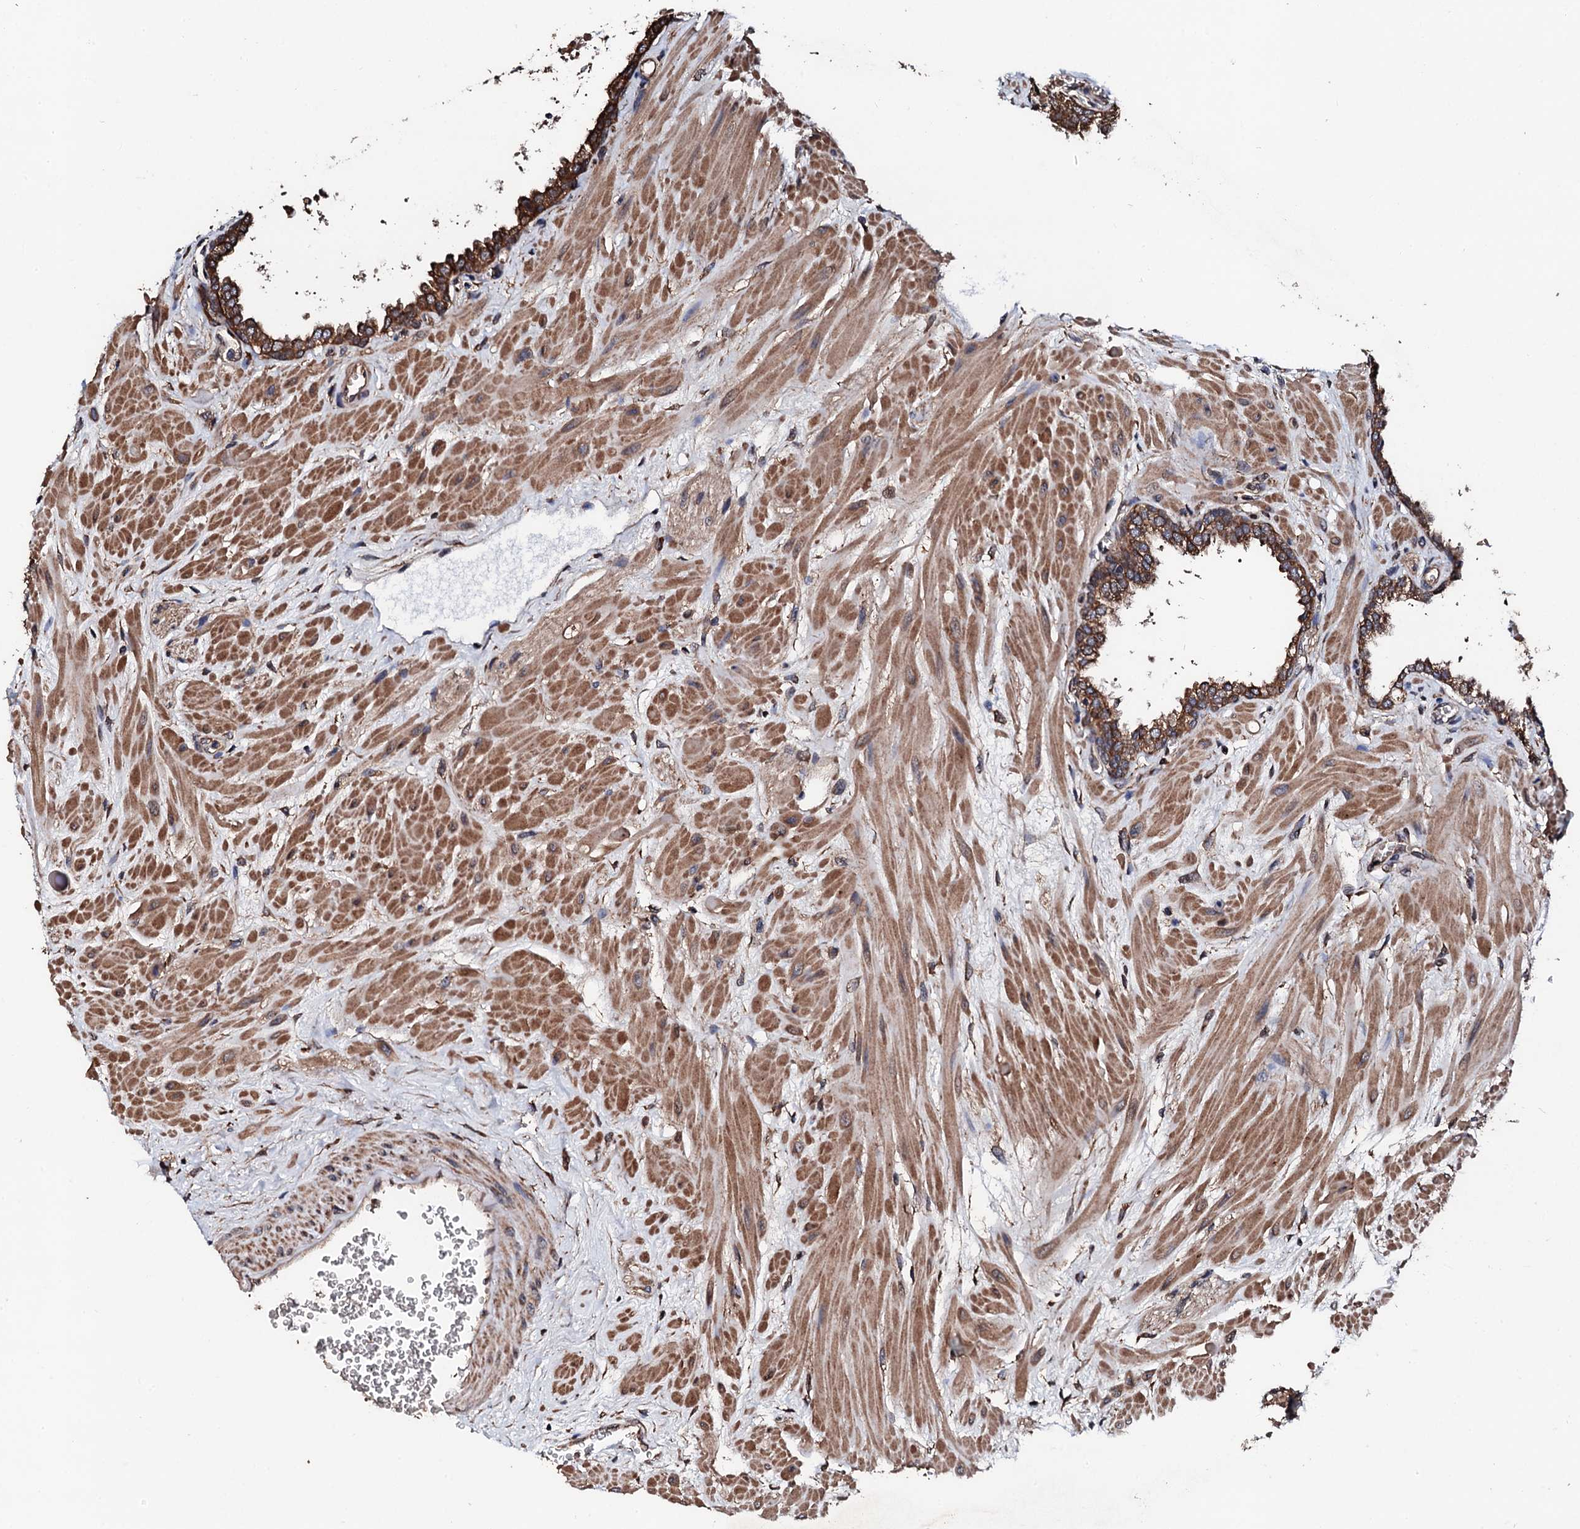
{"staining": {"intensity": "moderate", "quantity": ">75%", "location": "cytoplasmic/membranous"}, "tissue": "prostate", "cell_type": "Glandular cells", "image_type": "normal", "snomed": [{"axis": "morphology", "description": "Normal tissue, NOS"}, {"axis": "topography", "description": "Prostate"}], "caption": "Brown immunohistochemical staining in unremarkable human prostate displays moderate cytoplasmic/membranous staining in approximately >75% of glandular cells.", "gene": "CKAP5", "patient": {"sex": "male", "age": 60}}